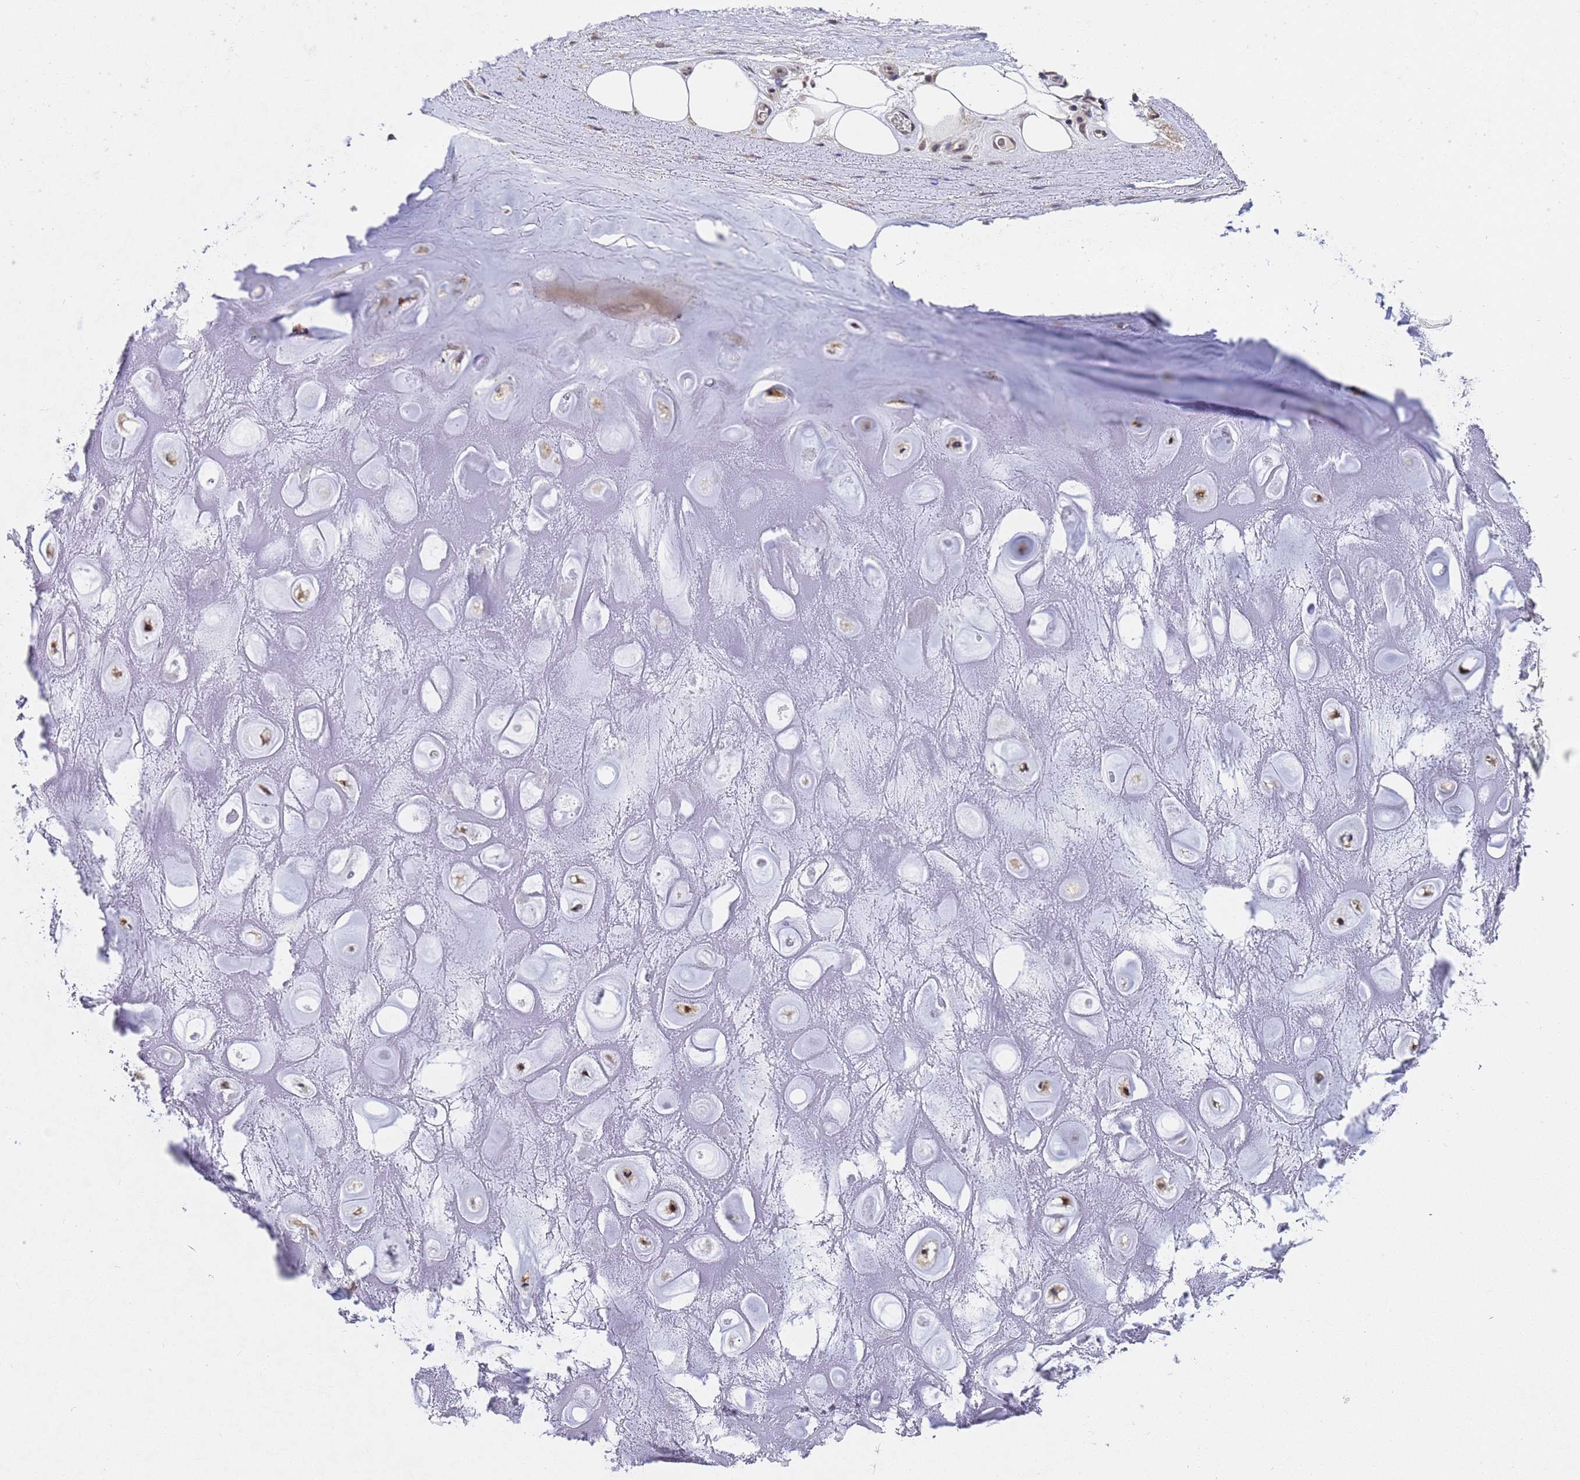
{"staining": {"intensity": "moderate", "quantity": "<25%", "location": "cytoplasmic/membranous"}, "tissue": "adipose tissue", "cell_type": "Adipocytes", "image_type": "normal", "snomed": [{"axis": "morphology", "description": "Normal tissue, NOS"}, {"axis": "topography", "description": "Cartilage tissue"}], "caption": "A histopathology image showing moderate cytoplasmic/membranous expression in approximately <25% of adipocytes in unremarkable adipose tissue, as visualized by brown immunohistochemical staining.", "gene": "ANAPC13", "patient": {"sex": "male", "age": 81}}